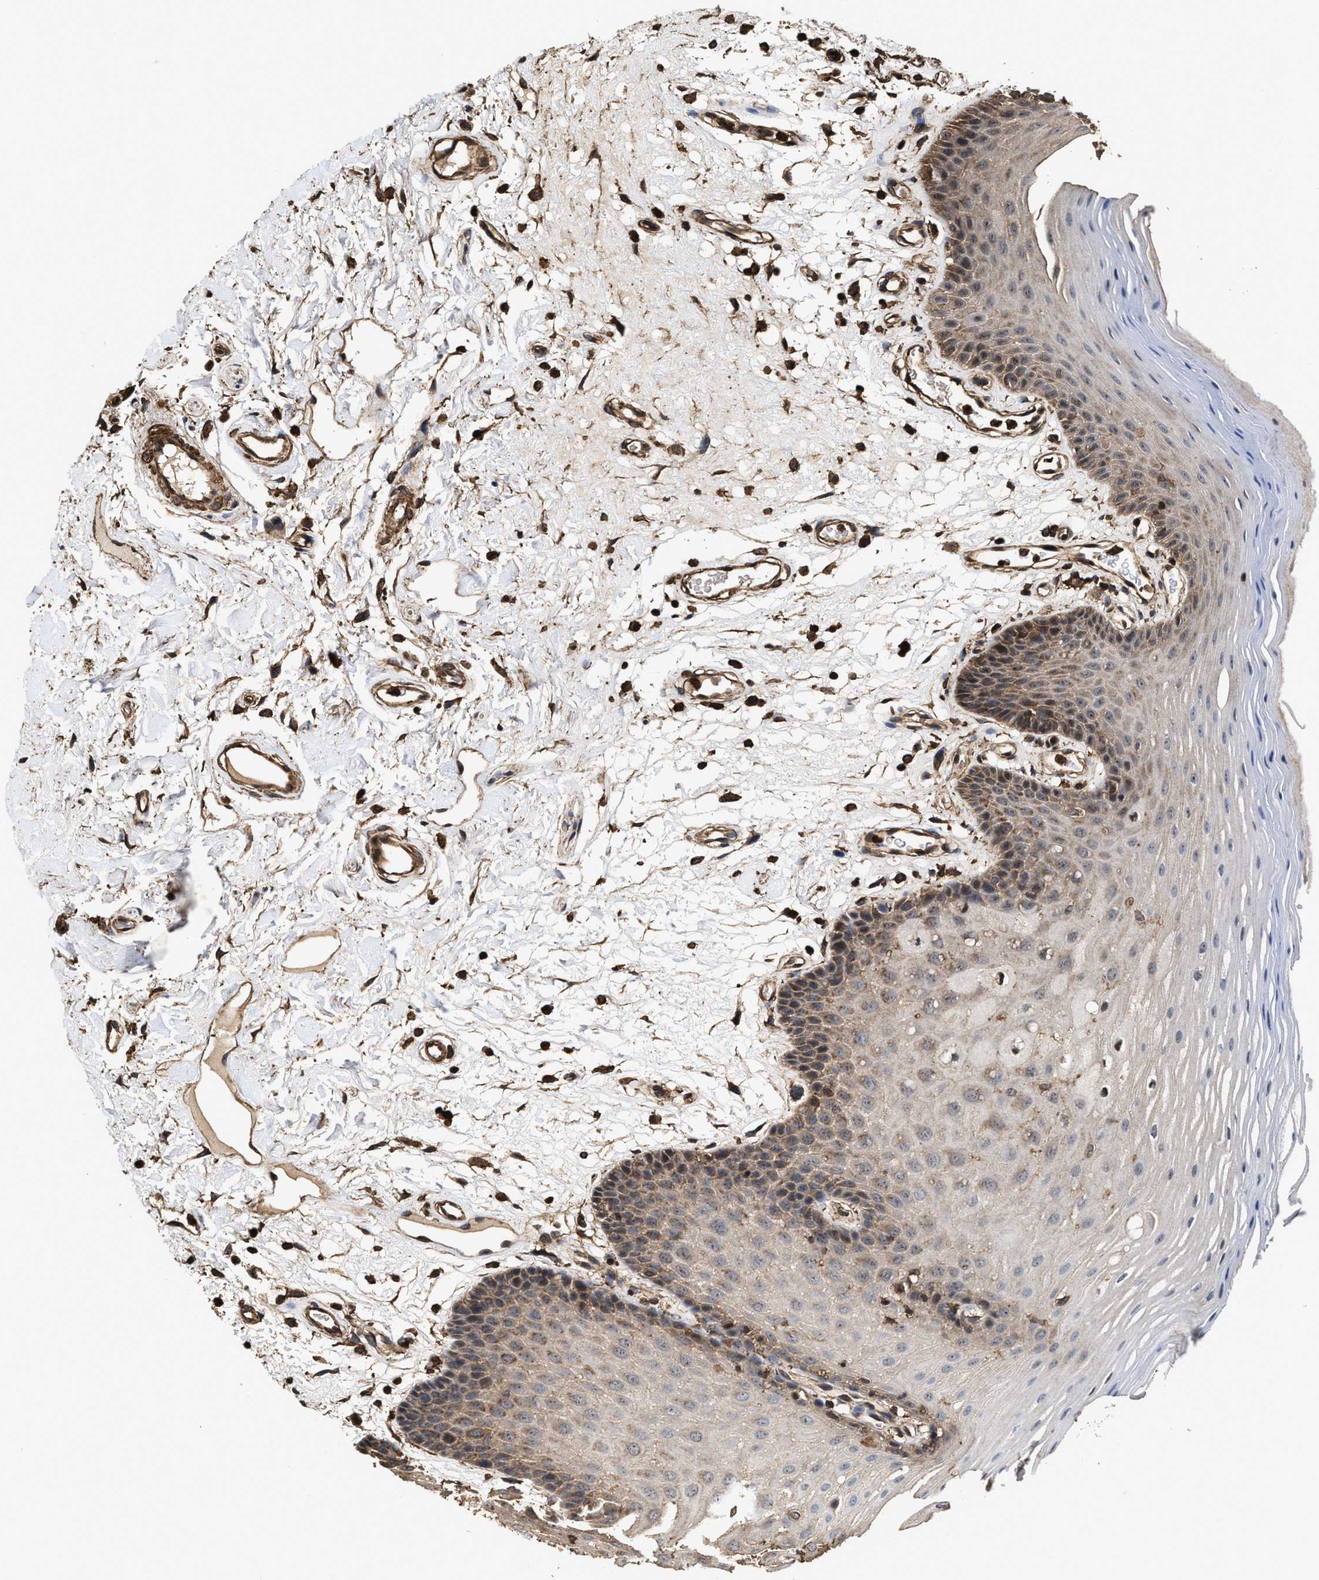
{"staining": {"intensity": "weak", "quantity": "25%-75%", "location": "cytoplasmic/membranous"}, "tissue": "oral mucosa", "cell_type": "Squamous epithelial cells", "image_type": "normal", "snomed": [{"axis": "morphology", "description": "Normal tissue, NOS"}, {"axis": "morphology", "description": "Squamous cell carcinoma, NOS"}, {"axis": "topography", "description": "Oral tissue"}, {"axis": "topography", "description": "Head-Neck"}], "caption": "A high-resolution photomicrograph shows immunohistochemistry (IHC) staining of benign oral mucosa, which displays weak cytoplasmic/membranous staining in about 25%-75% of squamous epithelial cells.", "gene": "KBTBD2", "patient": {"sex": "male", "age": 71}}